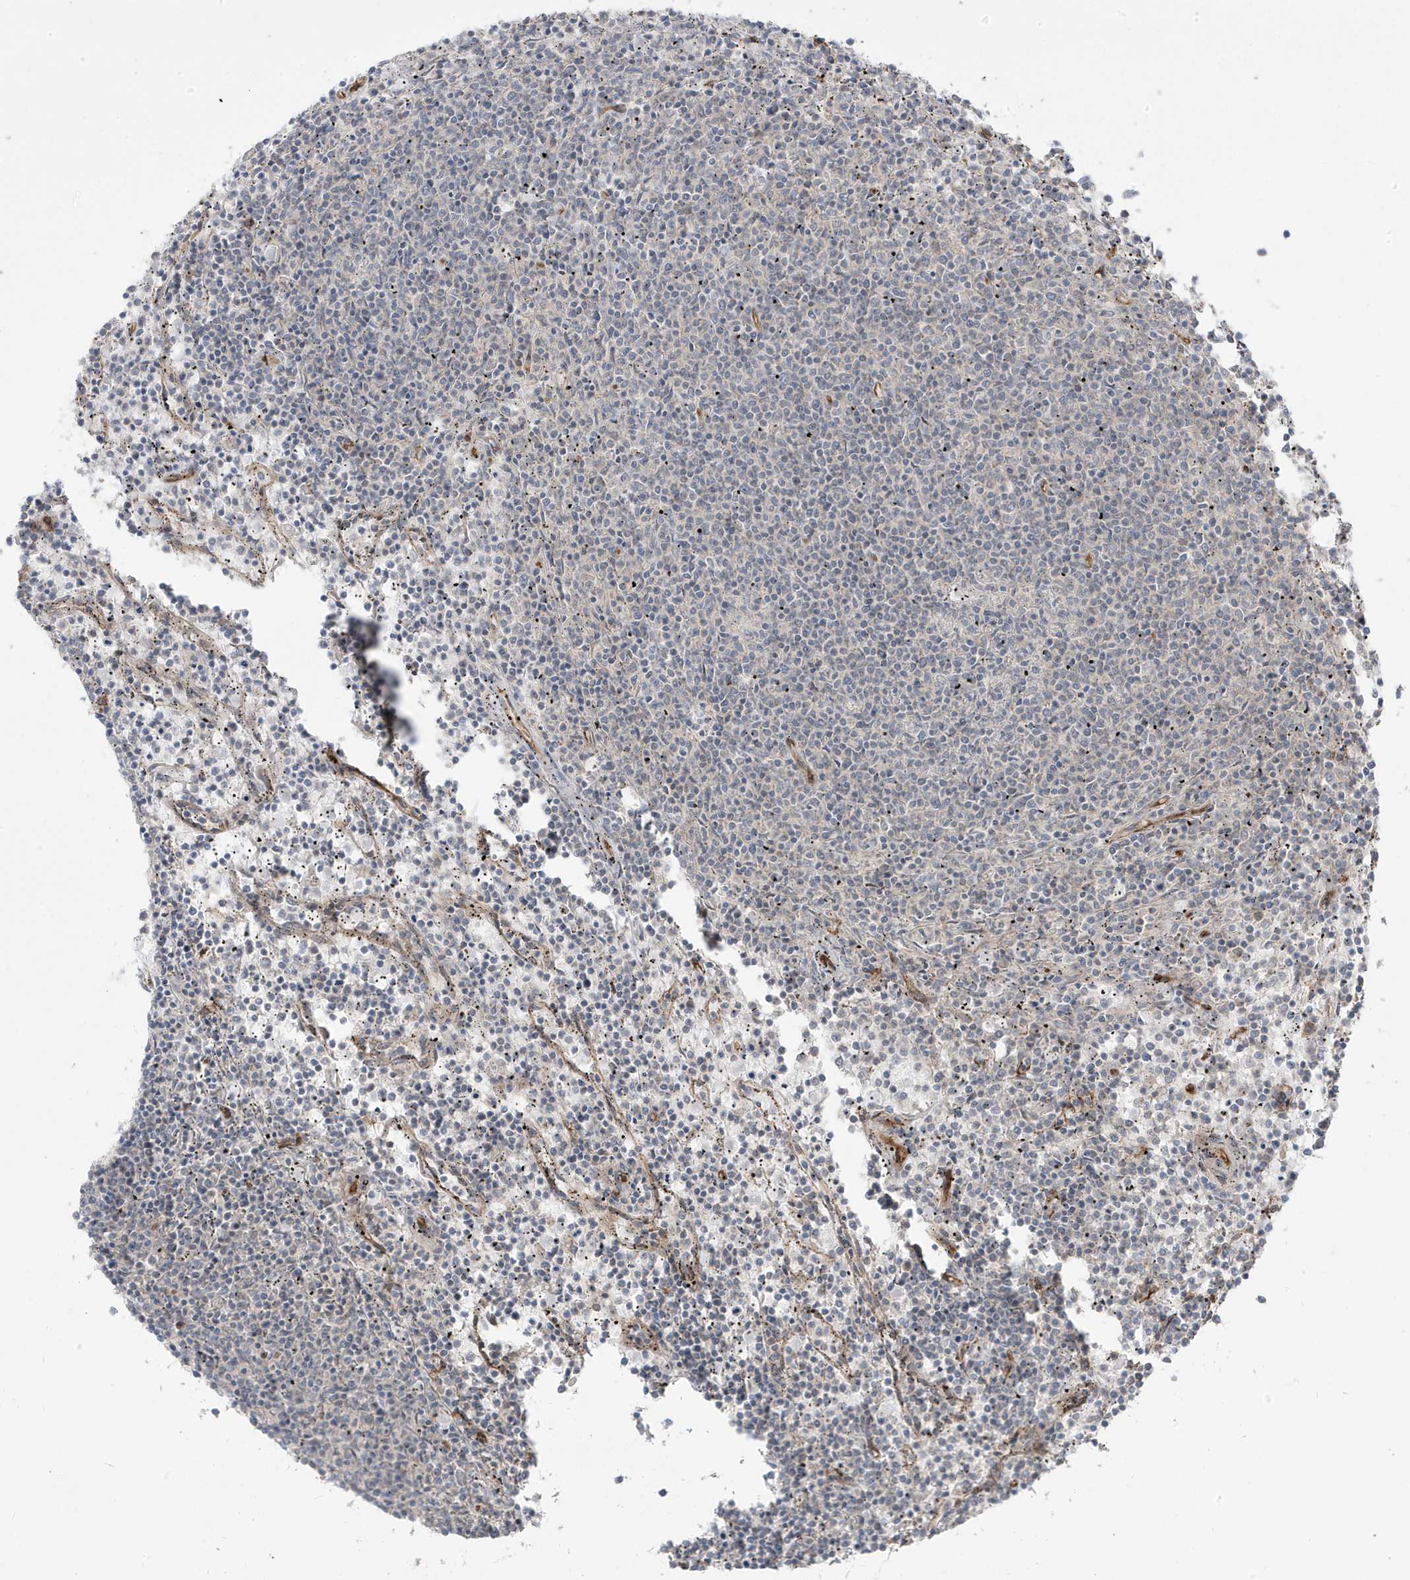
{"staining": {"intensity": "negative", "quantity": "none", "location": "none"}, "tissue": "lymphoma", "cell_type": "Tumor cells", "image_type": "cancer", "snomed": [{"axis": "morphology", "description": "Malignant lymphoma, non-Hodgkin's type, Low grade"}, {"axis": "topography", "description": "Spleen"}], "caption": "Tumor cells show no significant positivity in lymphoma.", "gene": "DNAJC12", "patient": {"sex": "female", "age": 50}}